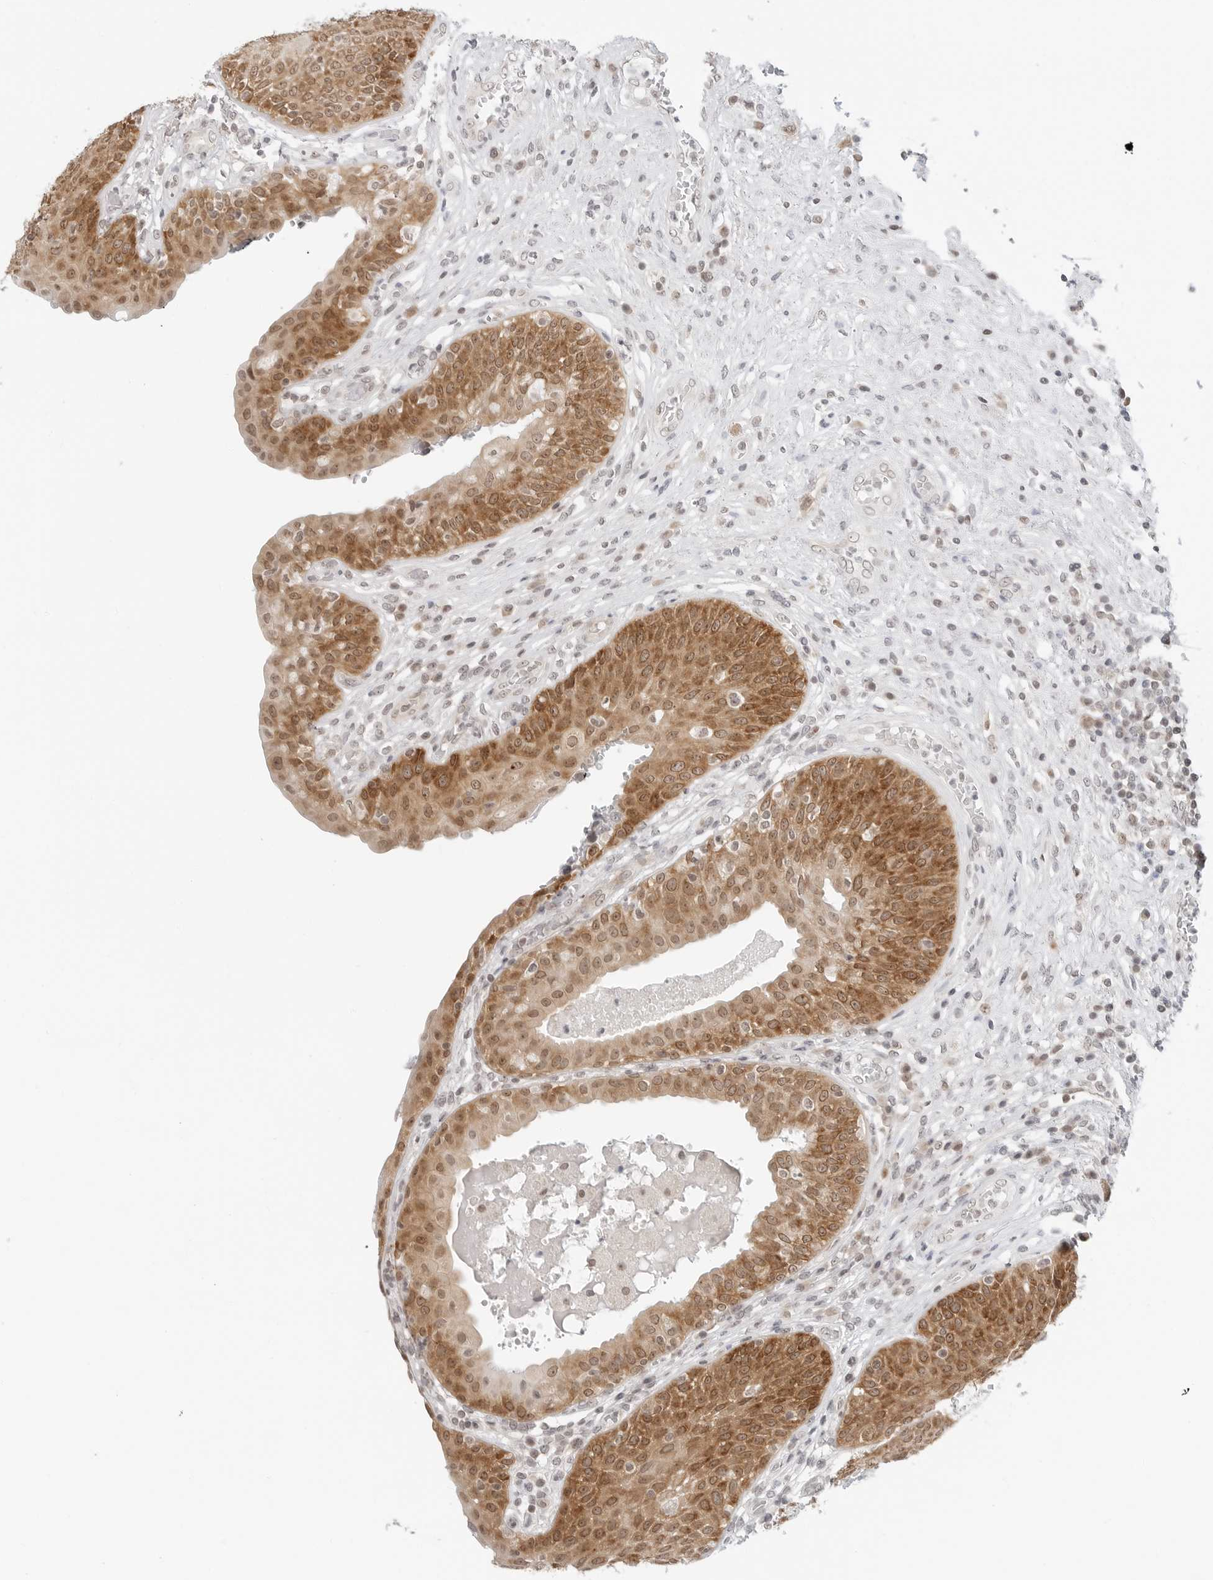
{"staining": {"intensity": "moderate", "quantity": ">75%", "location": "cytoplasmic/membranous,nuclear"}, "tissue": "urinary bladder", "cell_type": "Urothelial cells", "image_type": "normal", "snomed": [{"axis": "morphology", "description": "Normal tissue, NOS"}, {"axis": "topography", "description": "Urinary bladder"}], "caption": "Protein analysis of benign urinary bladder exhibits moderate cytoplasmic/membranous,nuclear staining in about >75% of urothelial cells. Nuclei are stained in blue.", "gene": "METAP1", "patient": {"sex": "female", "age": 62}}